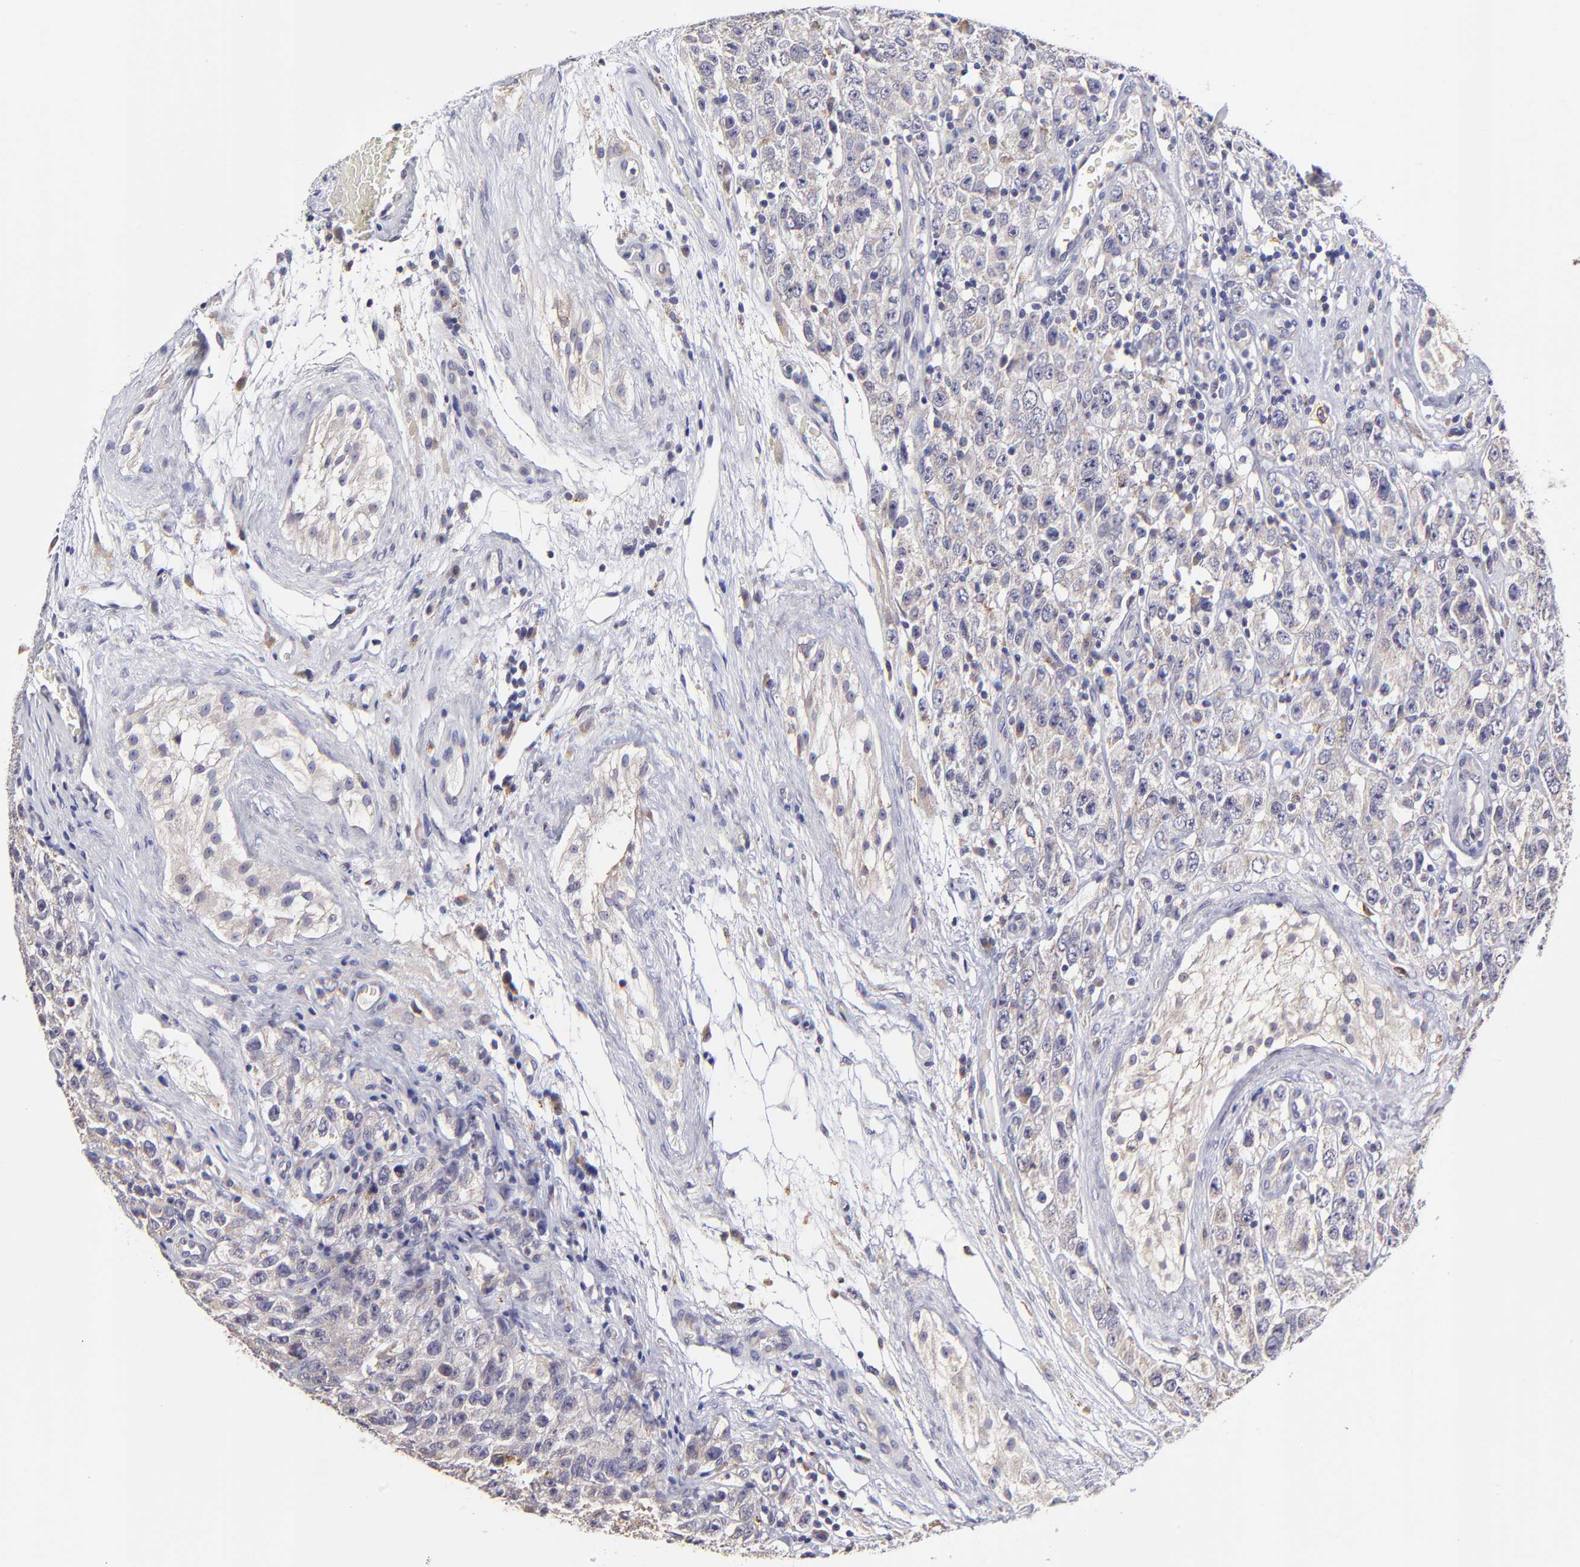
{"staining": {"intensity": "weak", "quantity": "25%-75%", "location": "cytoplasmic/membranous"}, "tissue": "testis cancer", "cell_type": "Tumor cells", "image_type": "cancer", "snomed": [{"axis": "morphology", "description": "Seminoma, NOS"}, {"axis": "topography", "description": "Testis"}], "caption": "Testis cancer tissue reveals weak cytoplasmic/membranous positivity in approximately 25%-75% of tumor cells", "gene": "GCSAM", "patient": {"sex": "male", "age": 52}}